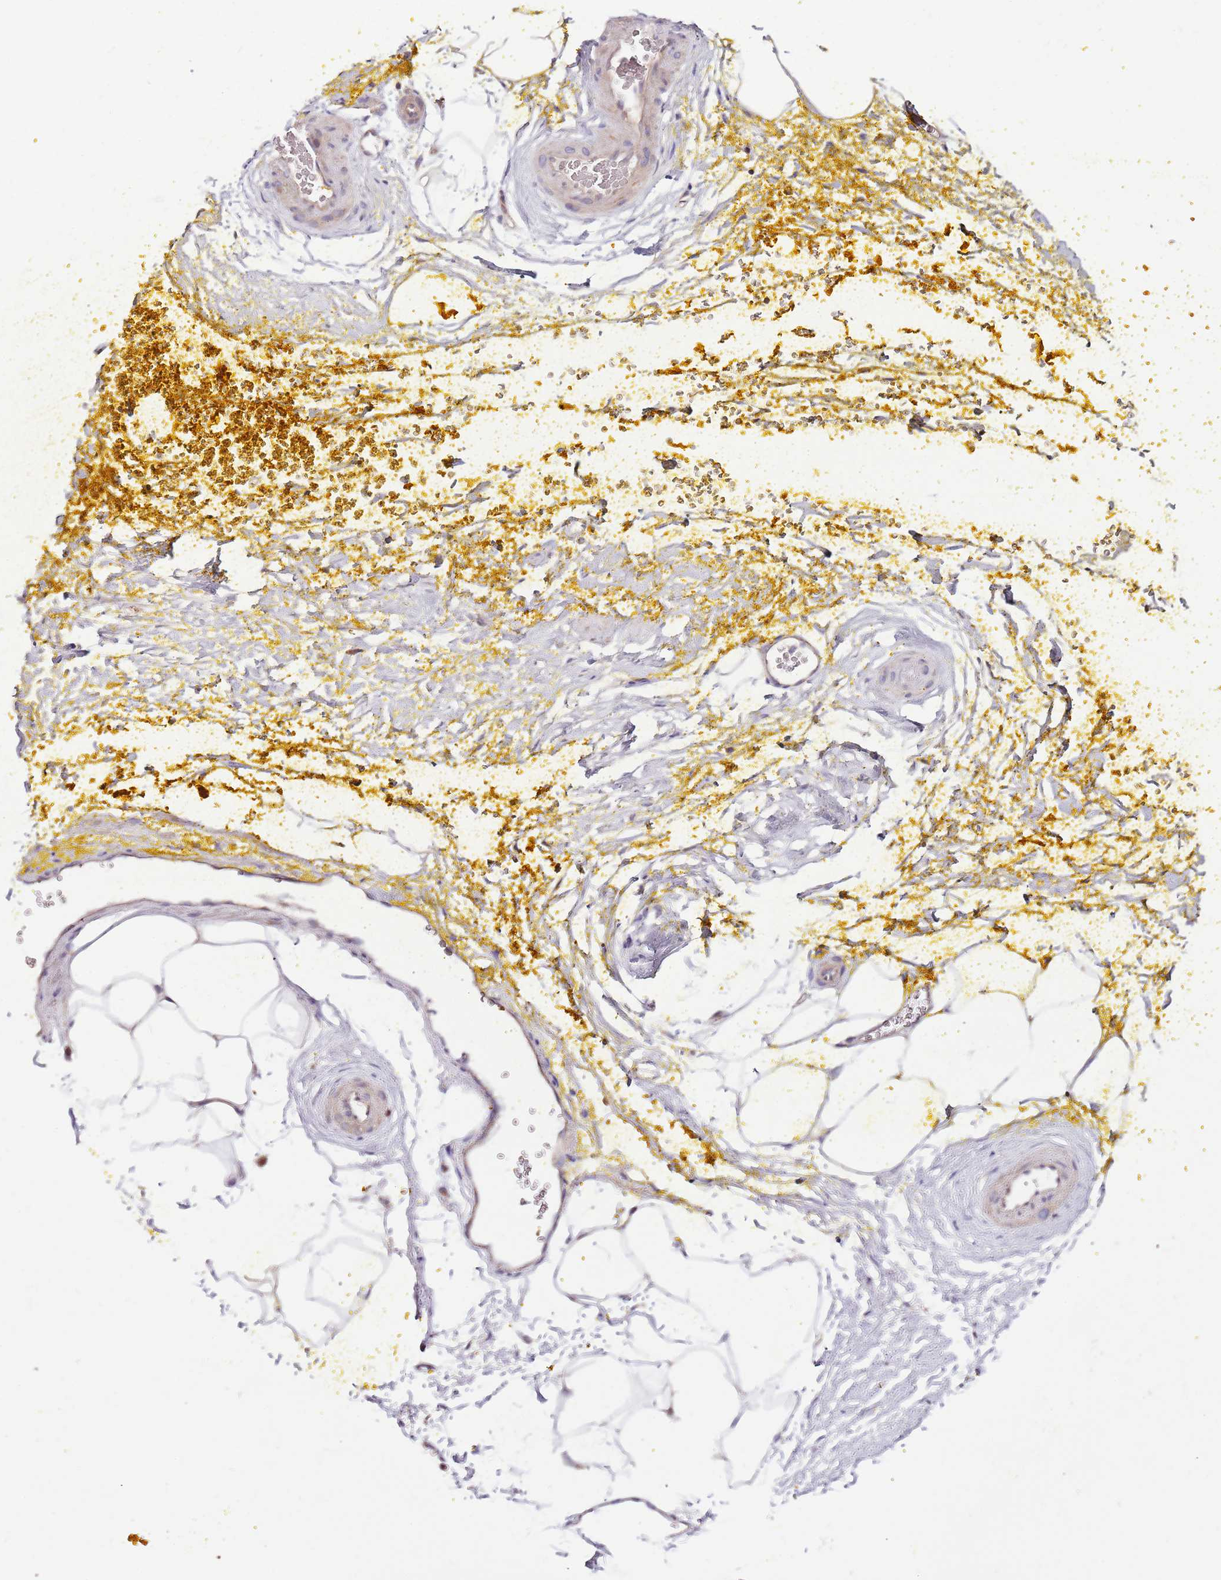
{"staining": {"intensity": "moderate", "quantity": "25%-75%", "location": "cytoplasmic/membranous"}, "tissue": "adipose tissue", "cell_type": "Adipocytes", "image_type": "normal", "snomed": [{"axis": "morphology", "description": "Normal tissue, NOS"}, {"axis": "morphology", "description": "Adenocarcinoma, Low grade"}, {"axis": "topography", "description": "Prostate"}, {"axis": "topography", "description": "Peripheral nerve tissue"}], "caption": "A medium amount of moderate cytoplasmic/membranous positivity is identified in approximately 25%-75% of adipocytes in normal adipose tissue. Ihc stains the protein in brown and the nuclei are stained blue.", "gene": "SMG1", "patient": {"sex": "male", "age": 63}}